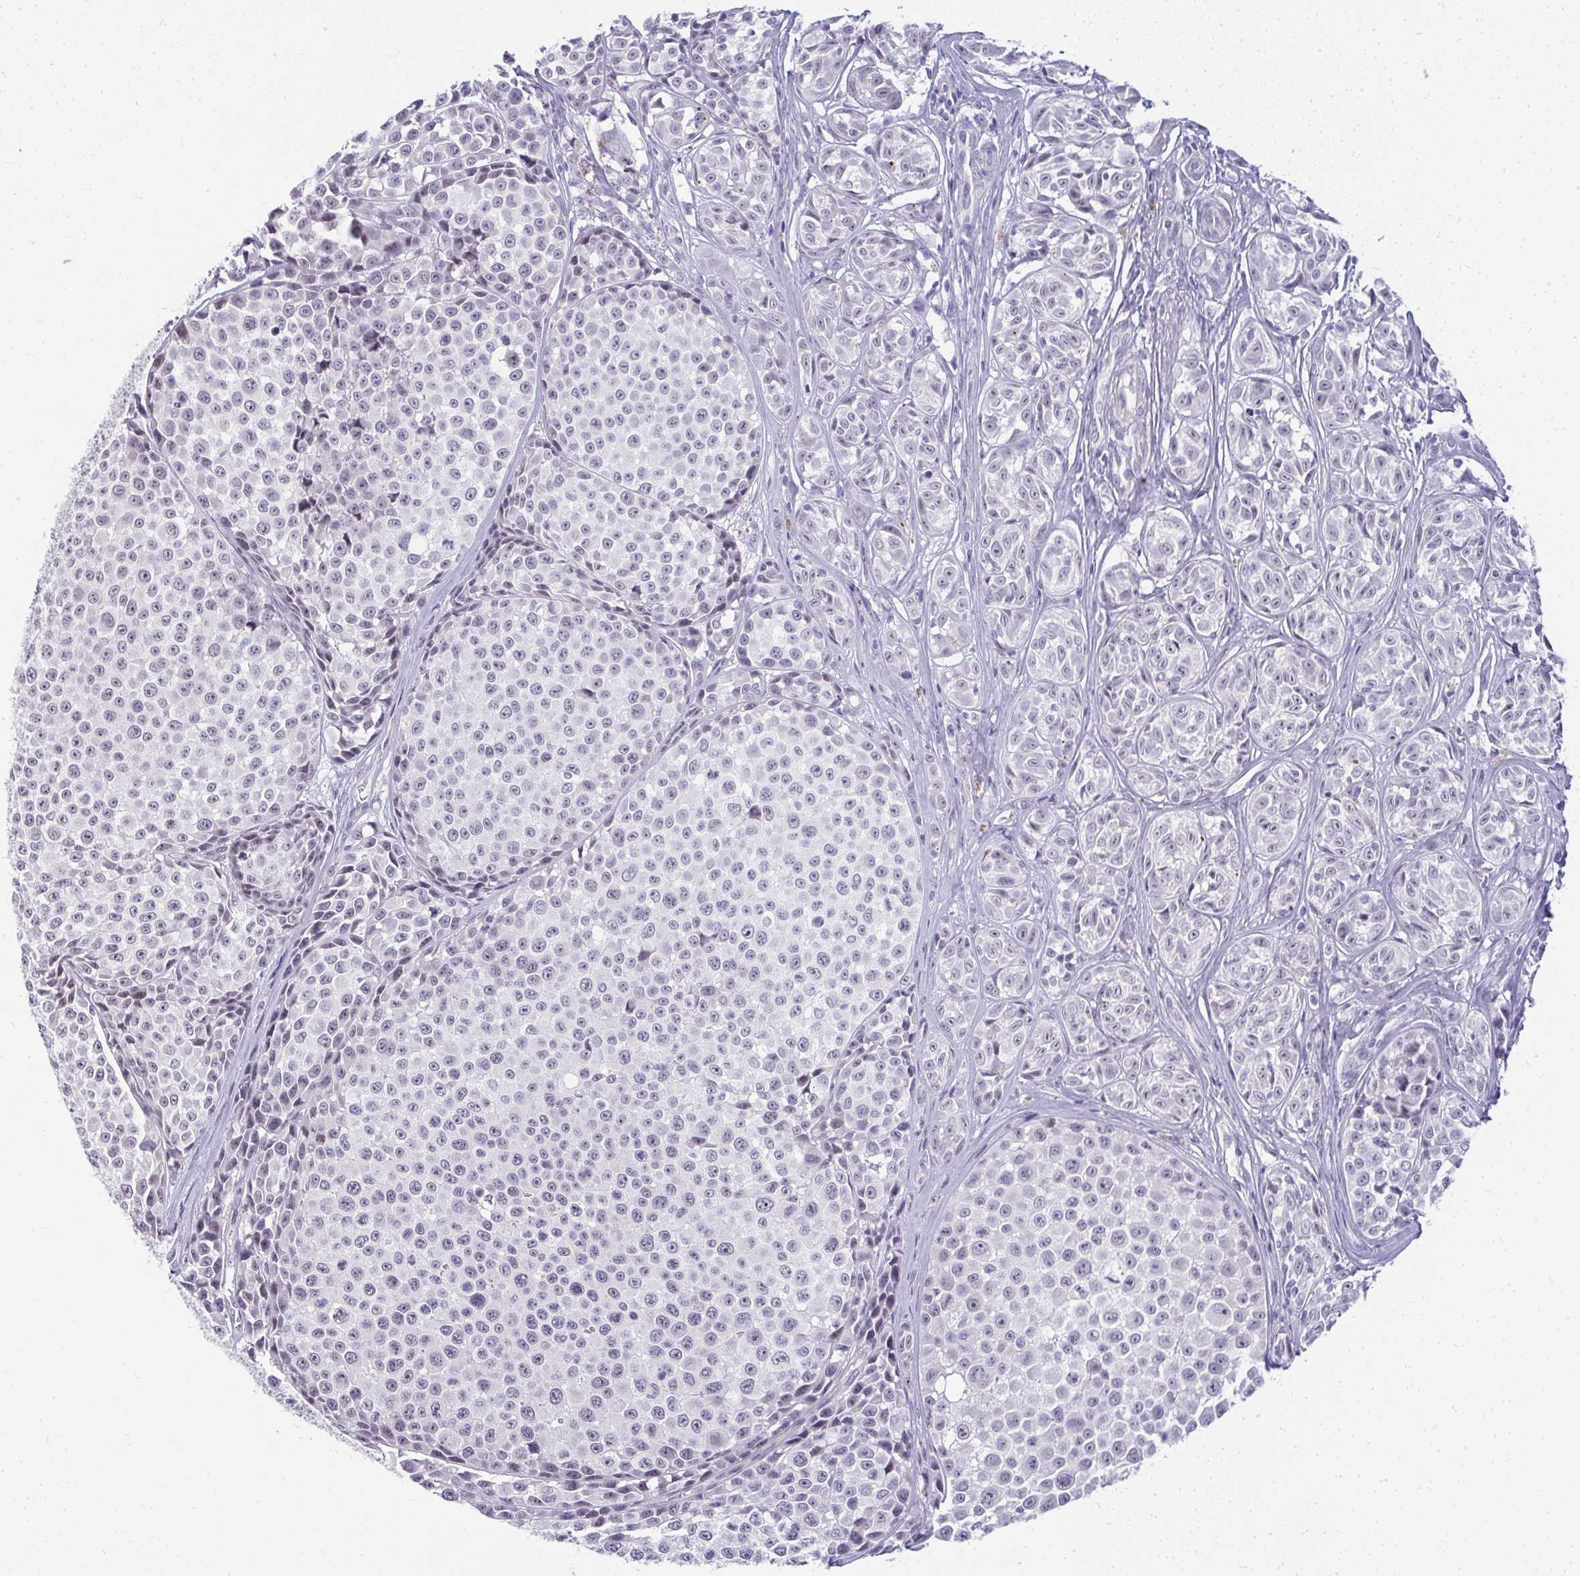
{"staining": {"intensity": "negative", "quantity": "none", "location": "none"}, "tissue": "melanoma", "cell_type": "Tumor cells", "image_type": "cancer", "snomed": [{"axis": "morphology", "description": "Malignant melanoma, NOS"}, {"axis": "topography", "description": "Skin"}], "caption": "Human malignant melanoma stained for a protein using IHC exhibits no positivity in tumor cells.", "gene": "TEX33", "patient": {"sex": "female", "age": 35}}